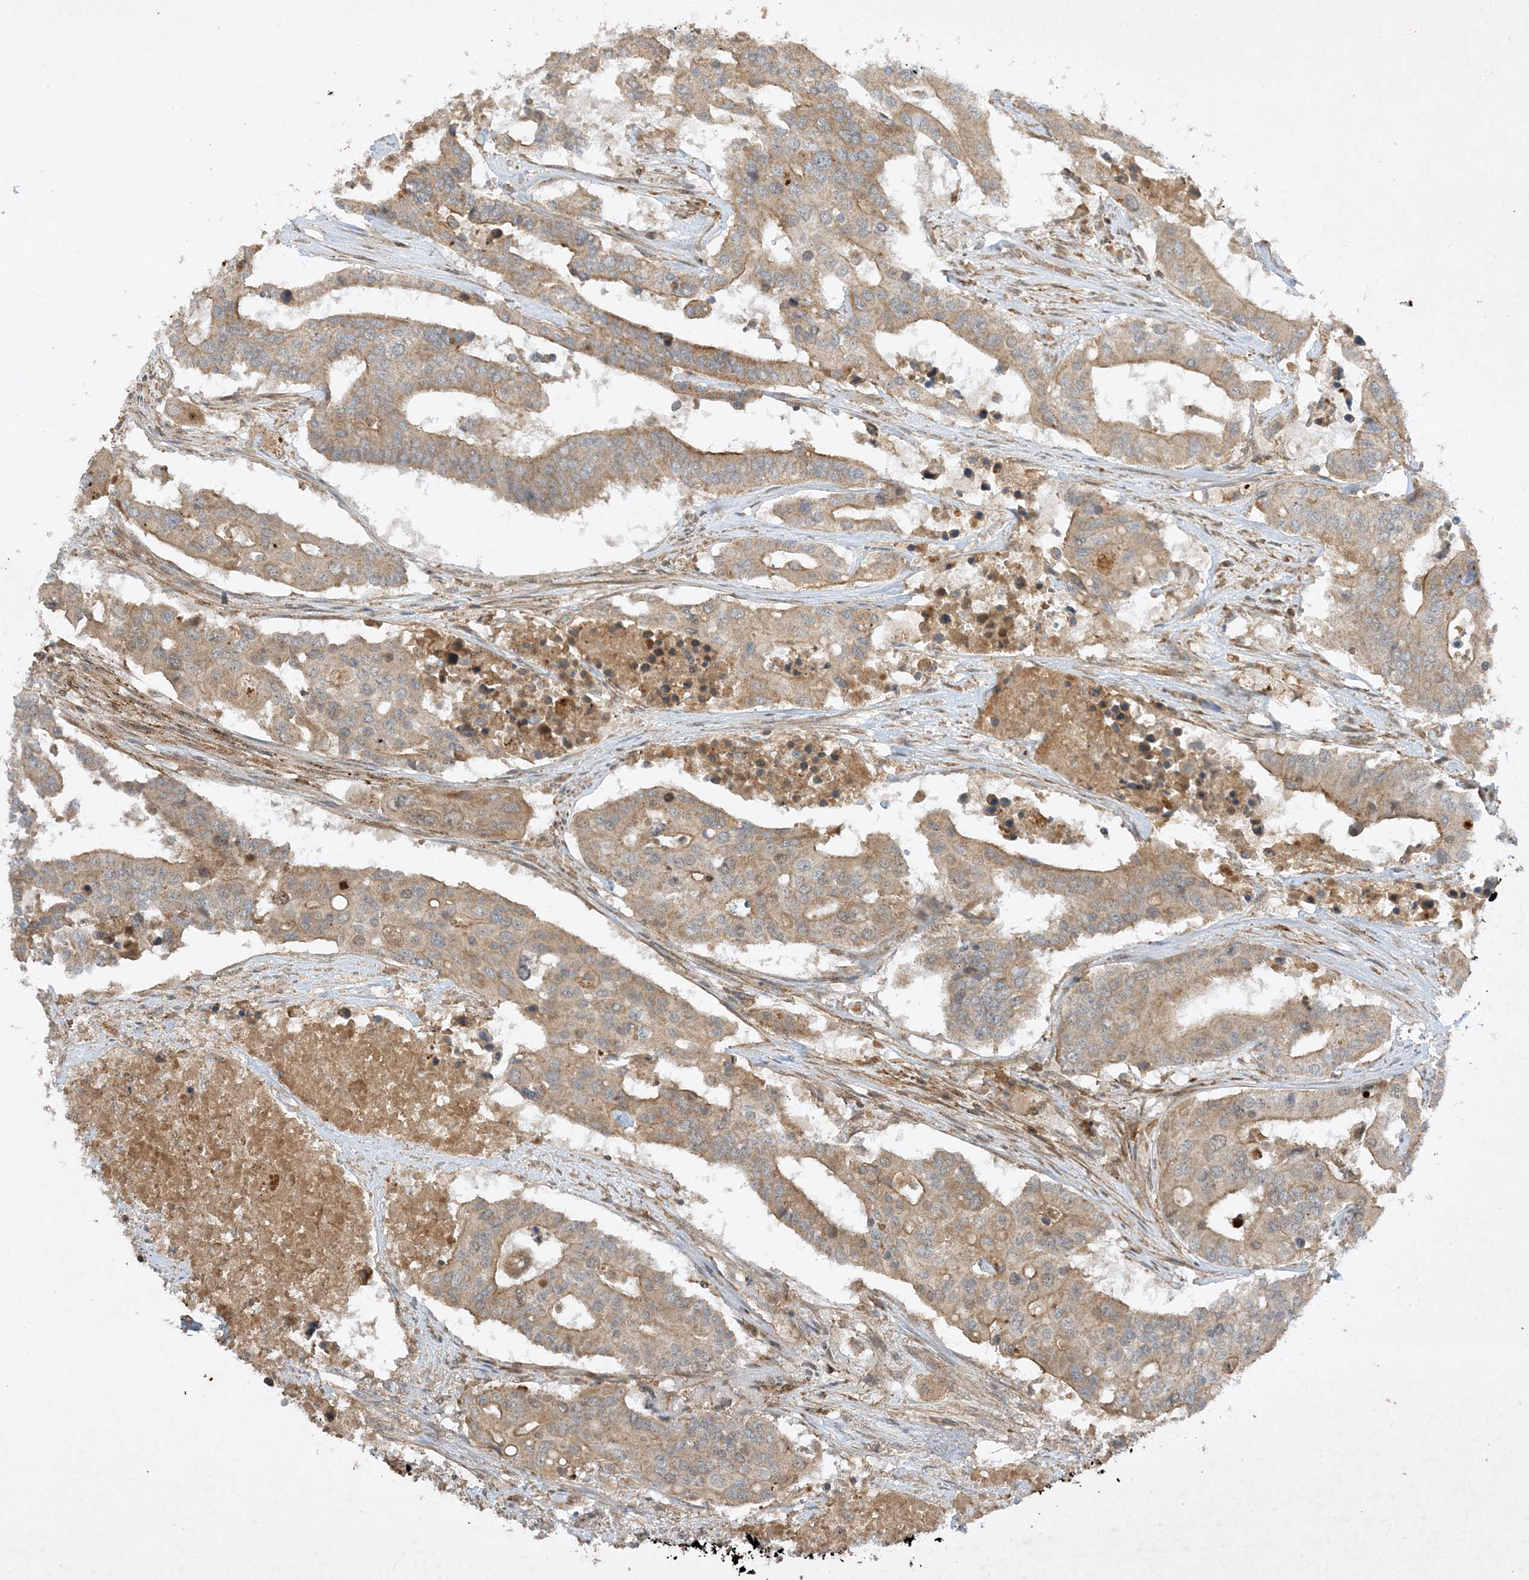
{"staining": {"intensity": "weak", "quantity": ">75%", "location": "cytoplasmic/membranous"}, "tissue": "colorectal cancer", "cell_type": "Tumor cells", "image_type": "cancer", "snomed": [{"axis": "morphology", "description": "Adenocarcinoma, NOS"}, {"axis": "topography", "description": "Colon"}], "caption": "Colorectal adenocarcinoma stained for a protein demonstrates weak cytoplasmic/membranous positivity in tumor cells. The staining is performed using DAB (3,3'-diaminobenzidine) brown chromogen to label protein expression. The nuclei are counter-stained blue using hematoxylin.", "gene": "XRN1", "patient": {"sex": "male", "age": 77}}